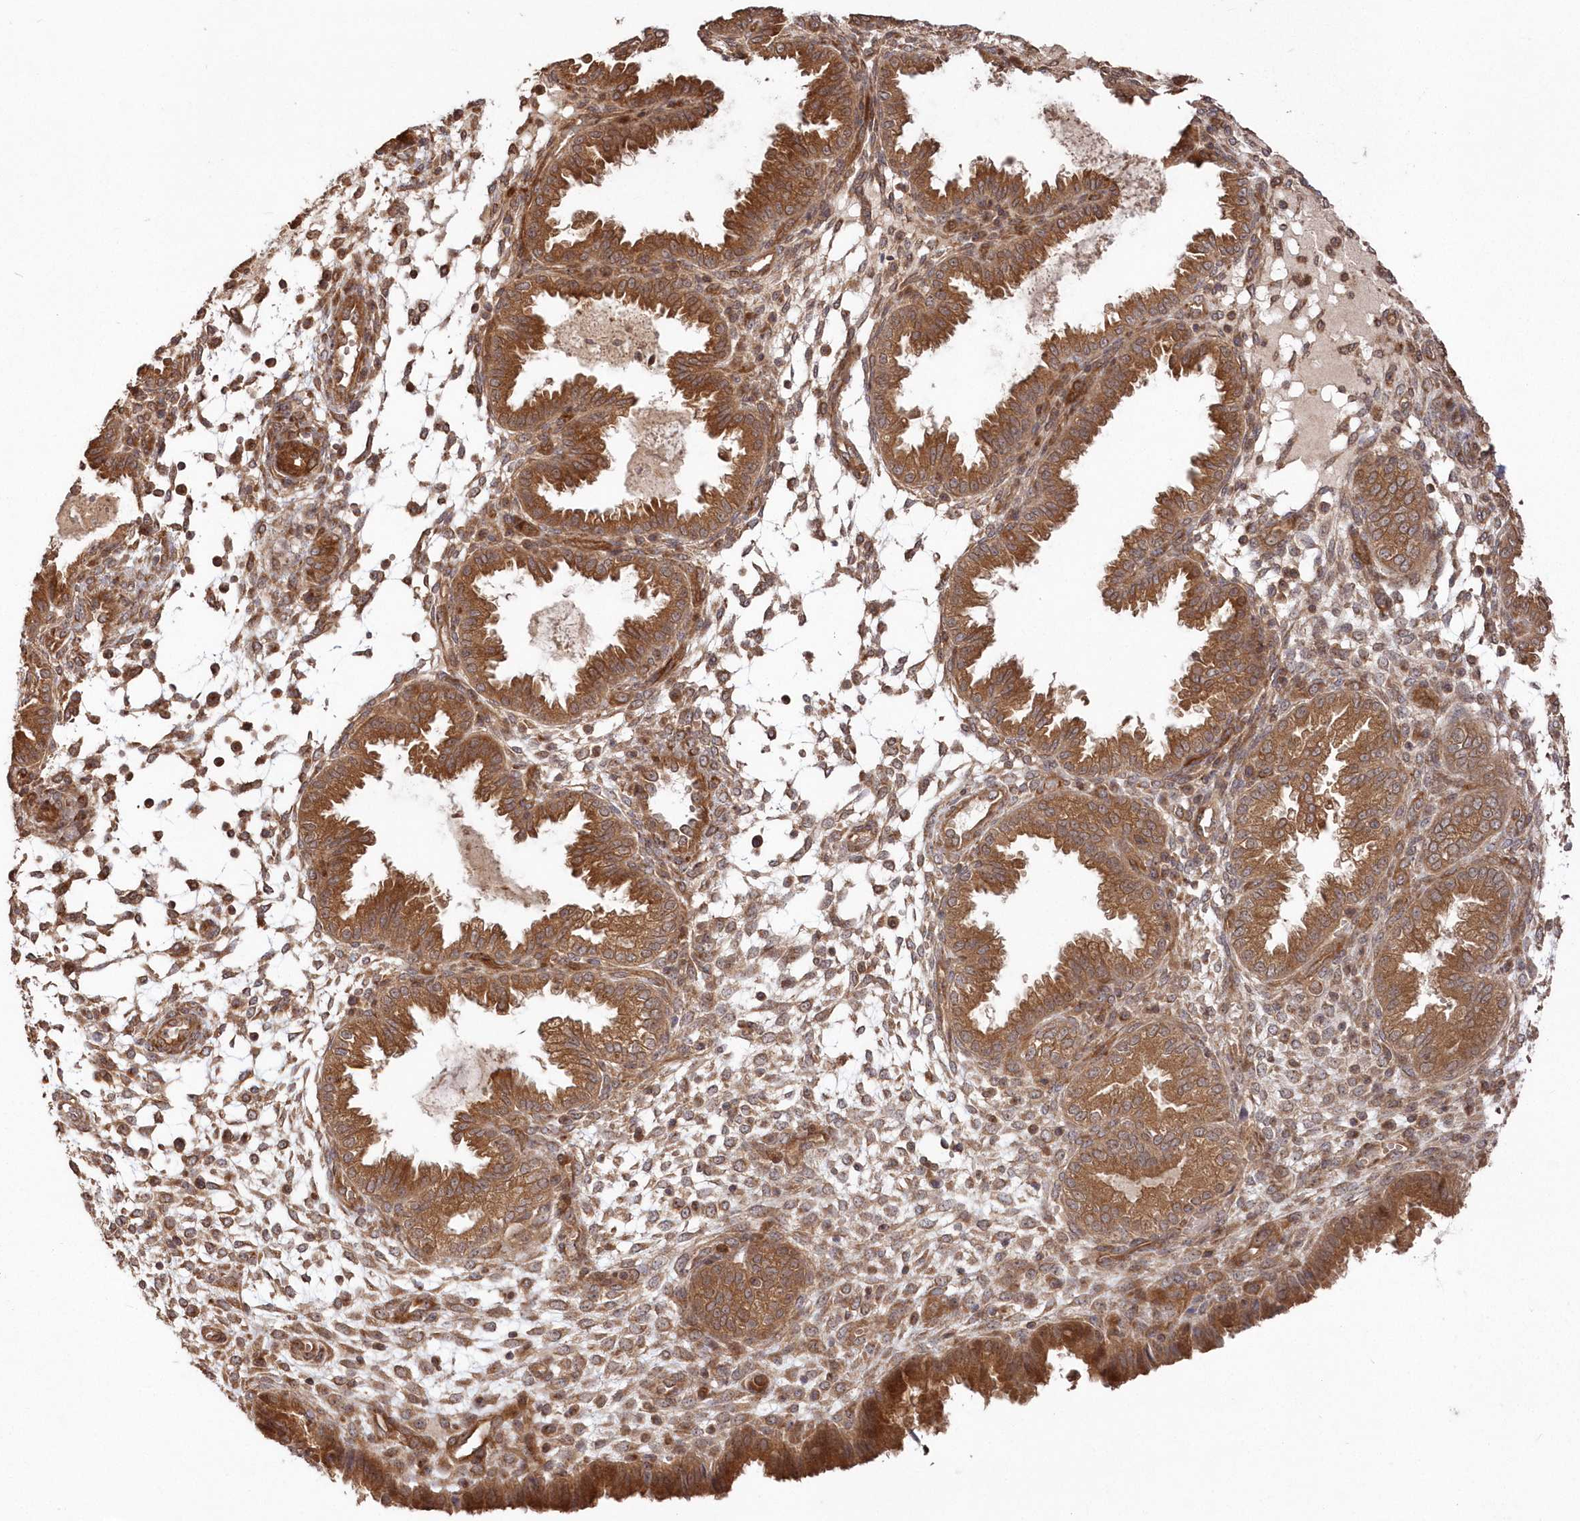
{"staining": {"intensity": "moderate", "quantity": "25%-75%", "location": "cytoplasmic/membranous"}, "tissue": "endometrium", "cell_type": "Cells in endometrial stroma", "image_type": "normal", "snomed": [{"axis": "morphology", "description": "Normal tissue, NOS"}, {"axis": "topography", "description": "Endometrium"}], "caption": "A photomicrograph of human endometrium stained for a protein exhibits moderate cytoplasmic/membranous brown staining in cells in endometrial stroma. Using DAB (3,3'-diaminobenzidine) (brown) and hematoxylin (blue) stains, captured at high magnification using brightfield microscopy.", "gene": "TBCA", "patient": {"sex": "female", "age": 33}}